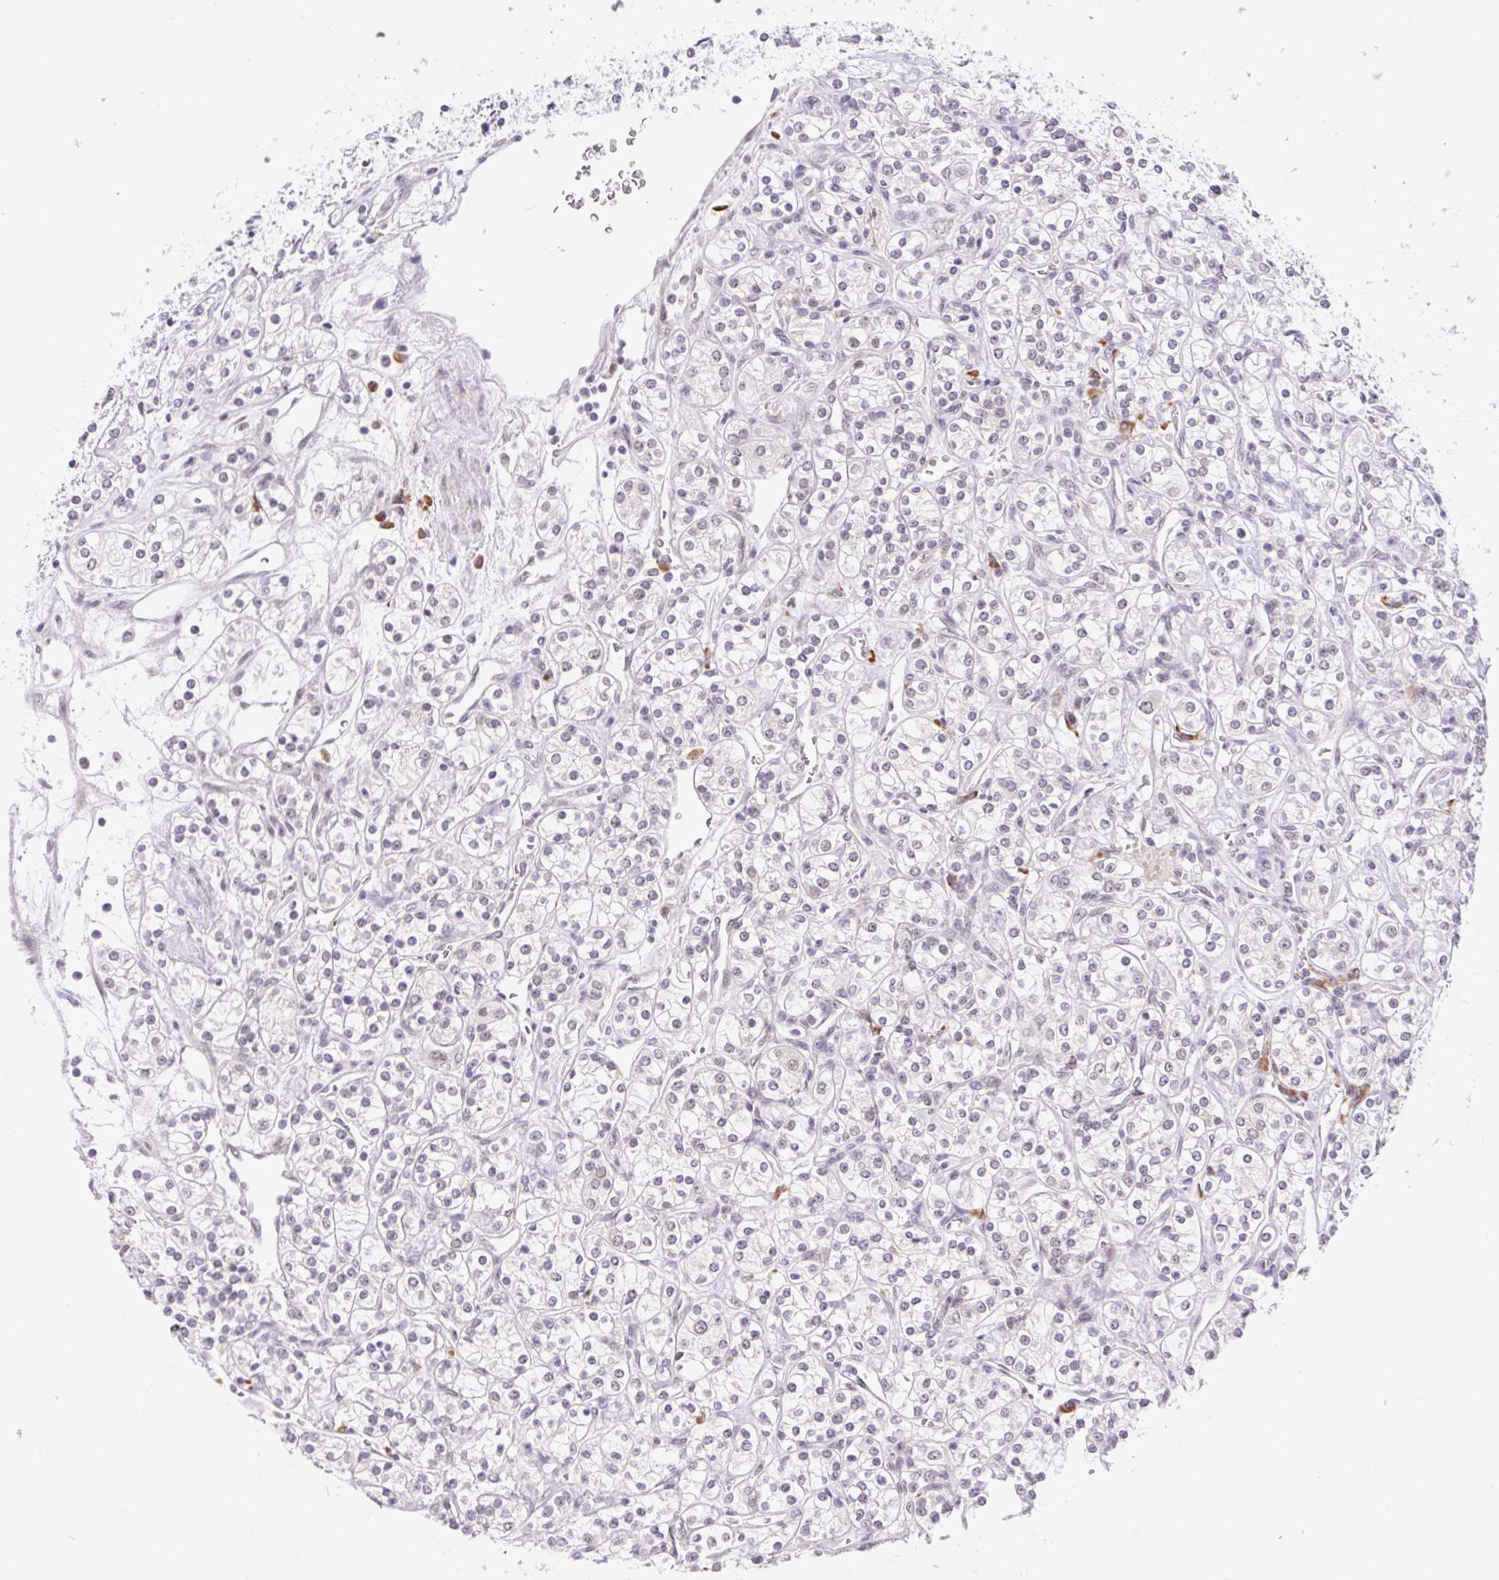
{"staining": {"intensity": "negative", "quantity": "none", "location": "none"}, "tissue": "renal cancer", "cell_type": "Tumor cells", "image_type": "cancer", "snomed": [{"axis": "morphology", "description": "Adenocarcinoma, NOS"}, {"axis": "topography", "description": "Kidney"}], "caption": "This is an immunohistochemistry photomicrograph of renal adenocarcinoma. There is no positivity in tumor cells.", "gene": "SRSF10", "patient": {"sex": "male", "age": 77}}